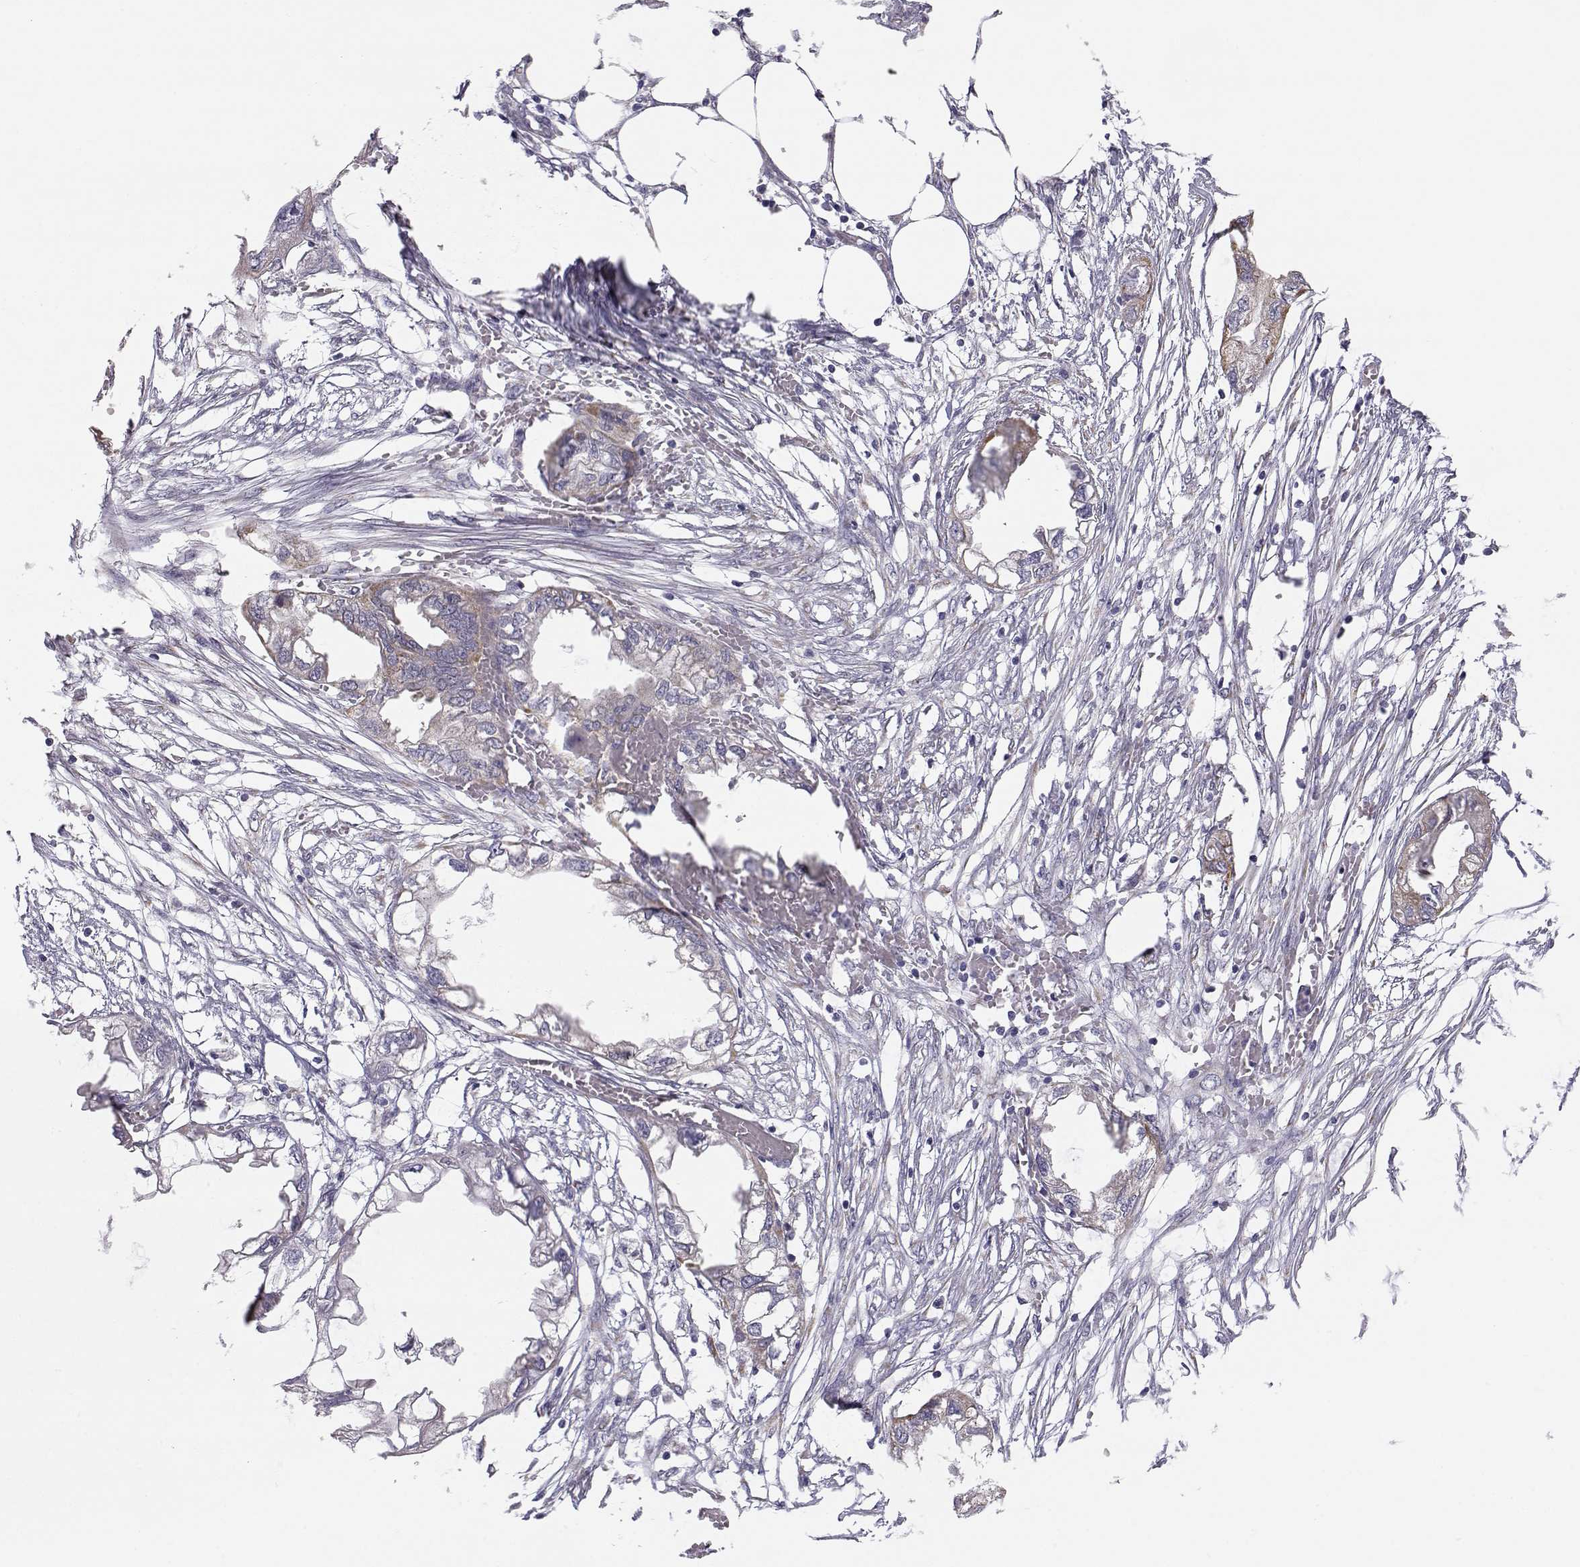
{"staining": {"intensity": "weak", "quantity": "<25%", "location": "cytoplasmic/membranous"}, "tissue": "endometrial cancer", "cell_type": "Tumor cells", "image_type": "cancer", "snomed": [{"axis": "morphology", "description": "Adenocarcinoma, NOS"}, {"axis": "morphology", "description": "Adenocarcinoma, metastatic, NOS"}, {"axis": "topography", "description": "Adipose tissue"}, {"axis": "topography", "description": "Endometrium"}], "caption": "IHC of human endometrial metastatic adenocarcinoma exhibits no positivity in tumor cells. The staining is performed using DAB brown chromogen with nuclei counter-stained in using hematoxylin.", "gene": "KCNMB4", "patient": {"sex": "female", "age": 67}}